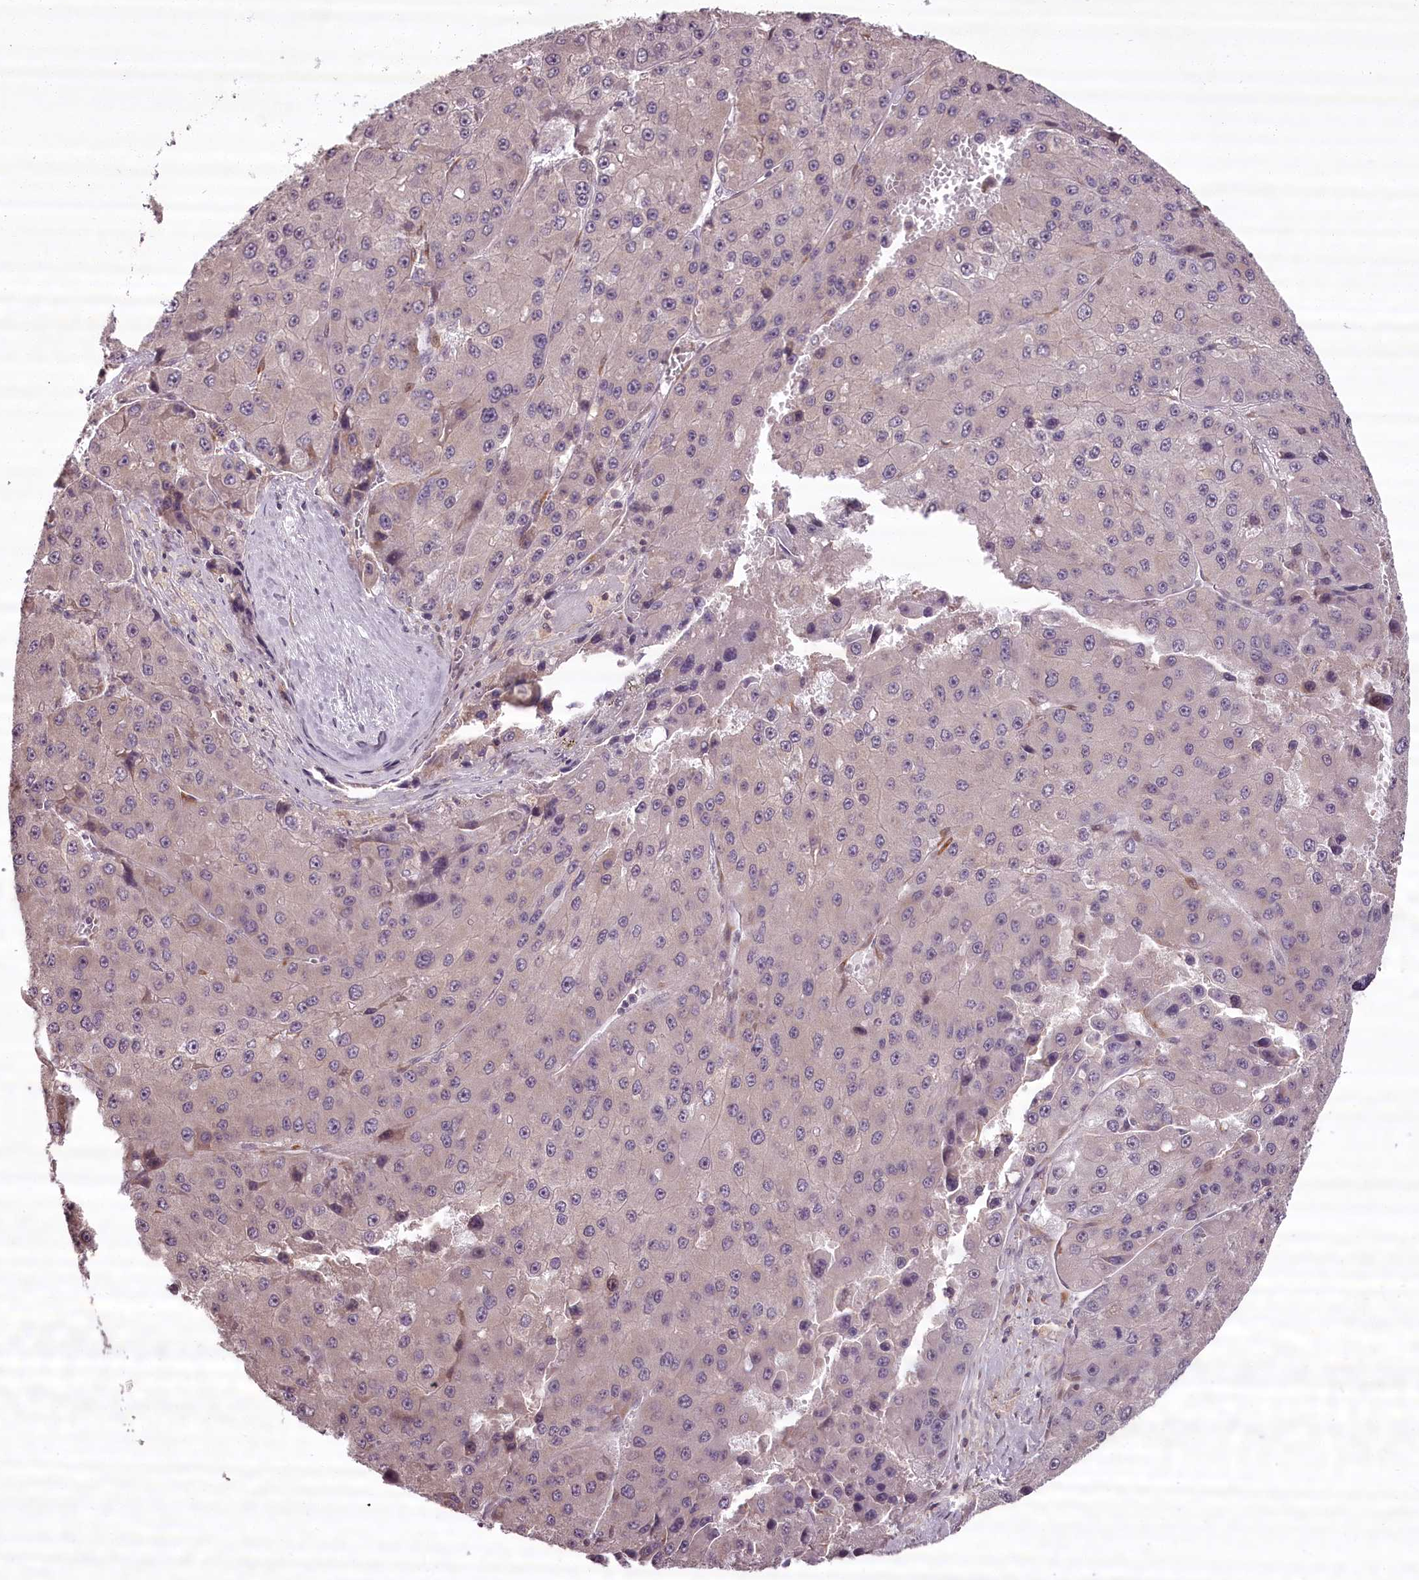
{"staining": {"intensity": "negative", "quantity": "none", "location": "none"}, "tissue": "liver cancer", "cell_type": "Tumor cells", "image_type": "cancer", "snomed": [{"axis": "morphology", "description": "Carcinoma, Hepatocellular, NOS"}, {"axis": "topography", "description": "Liver"}], "caption": "The immunohistochemistry micrograph has no significant staining in tumor cells of liver cancer tissue. The staining is performed using DAB brown chromogen with nuclei counter-stained in using hematoxylin.", "gene": "CCDC92", "patient": {"sex": "female", "age": 73}}